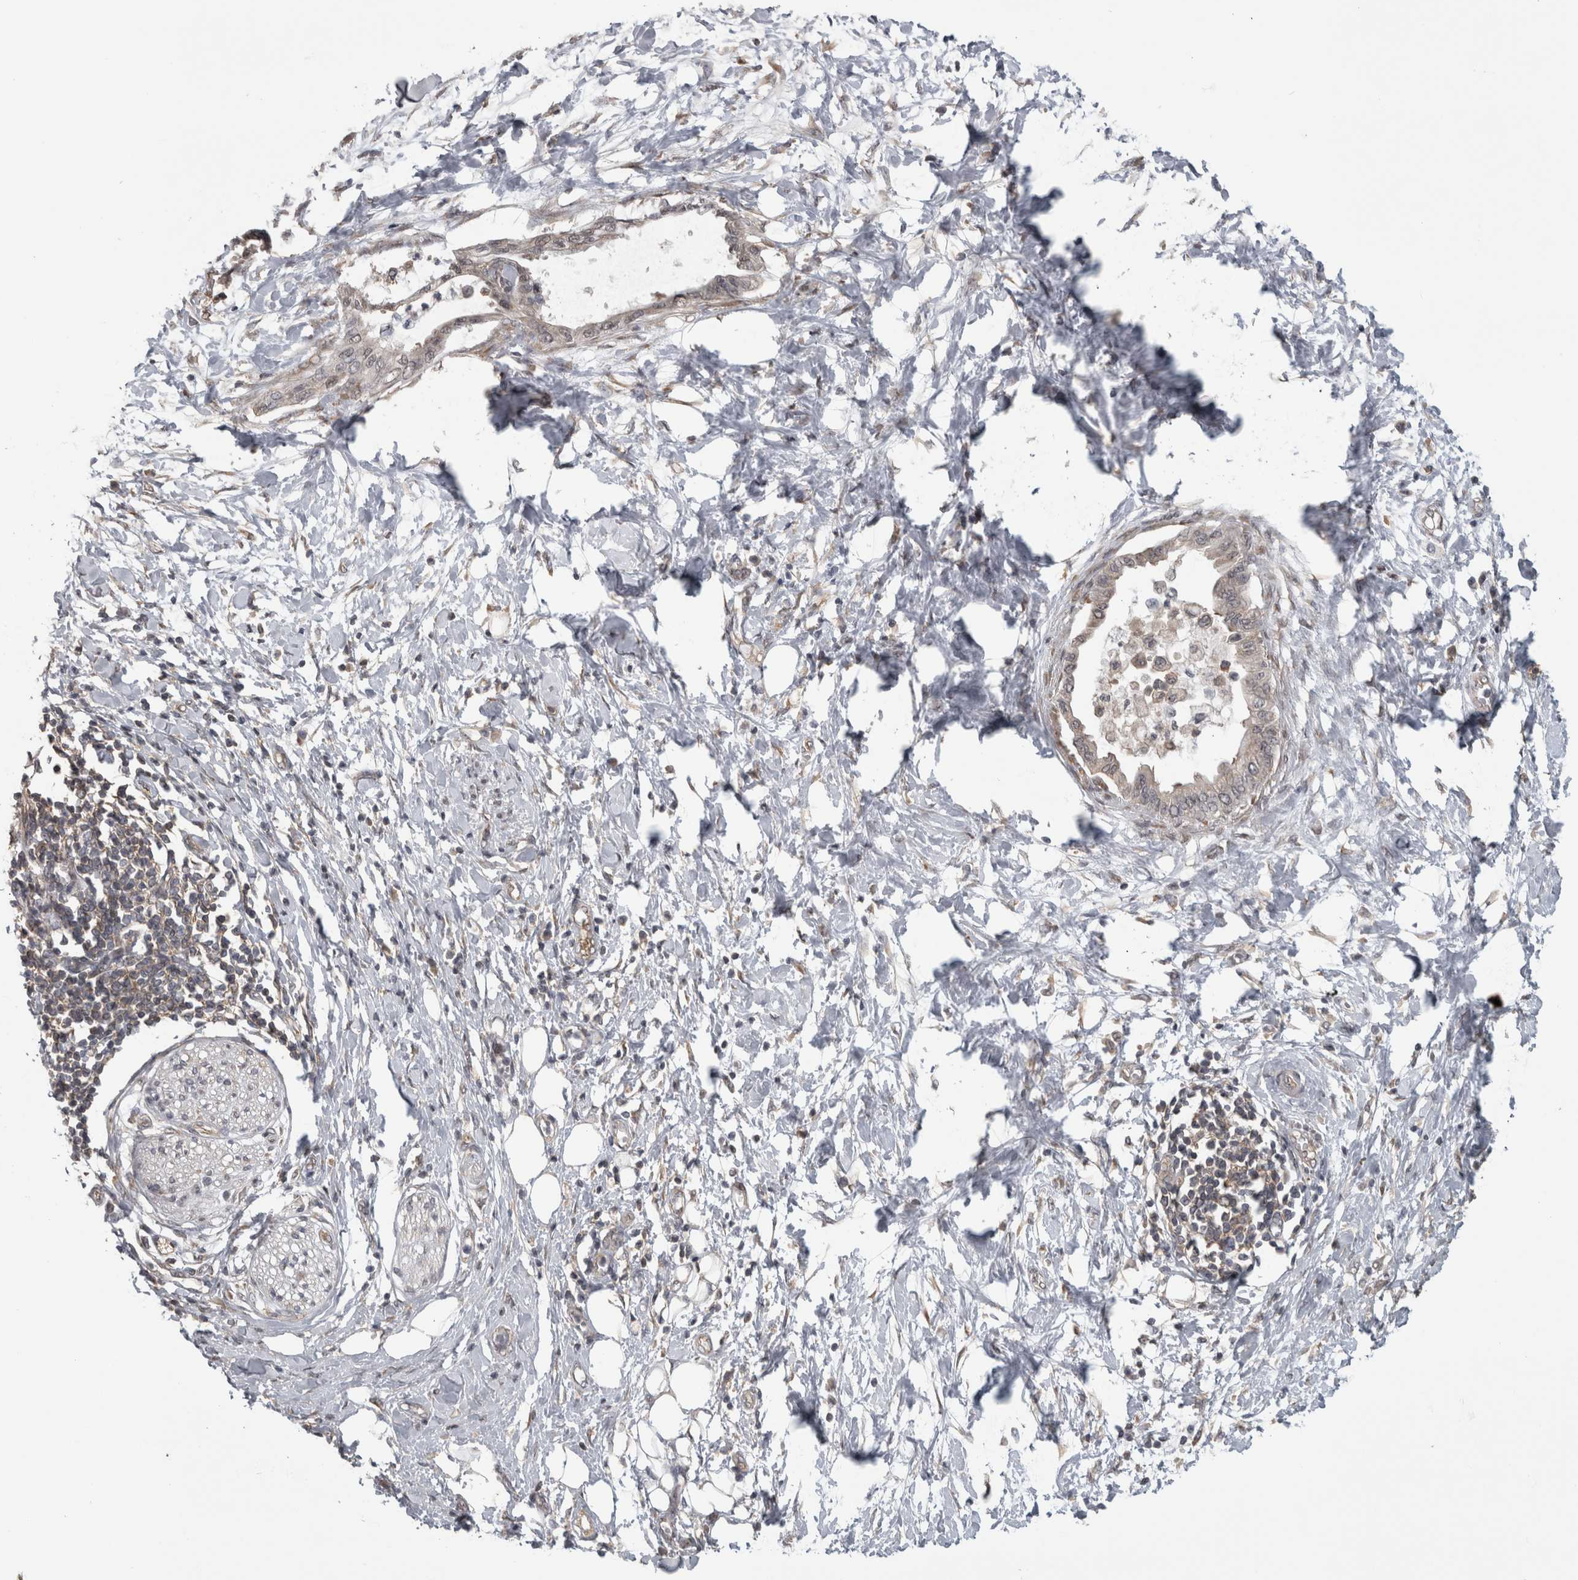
{"staining": {"intensity": "weak", "quantity": "<25%", "location": "cytoplasmic/membranous"}, "tissue": "pancreatic cancer", "cell_type": "Tumor cells", "image_type": "cancer", "snomed": [{"axis": "morphology", "description": "Normal tissue, NOS"}, {"axis": "morphology", "description": "Adenocarcinoma, NOS"}, {"axis": "topography", "description": "Pancreas"}, {"axis": "topography", "description": "Duodenum"}], "caption": "Micrograph shows no significant protein staining in tumor cells of adenocarcinoma (pancreatic).", "gene": "ATXN2", "patient": {"sex": "female", "age": 60}}